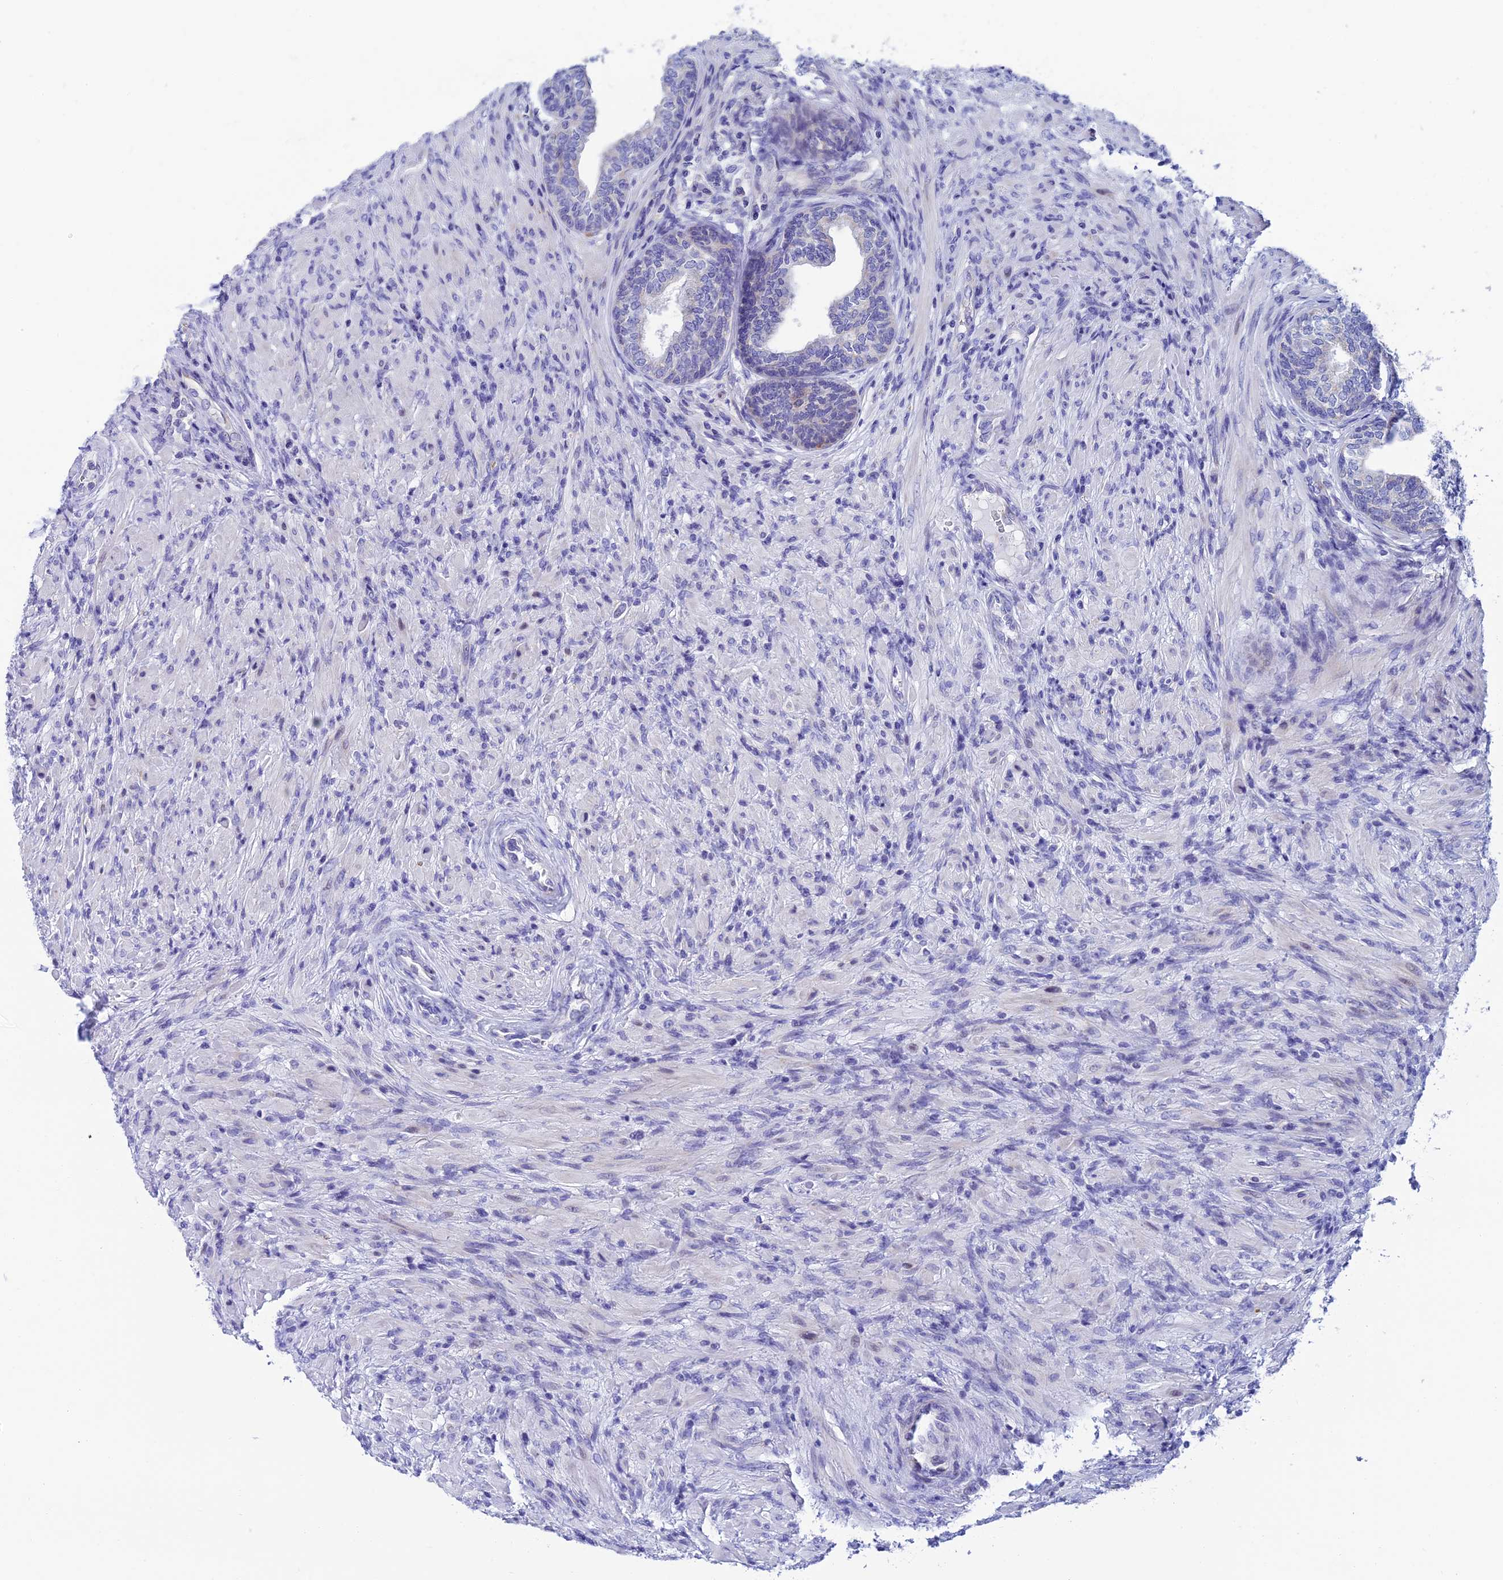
{"staining": {"intensity": "negative", "quantity": "none", "location": "none"}, "tissue": "prostate", "cell_type": "Glandular cells", "image_type": "normal", "snomed": [{"axis": "morphology", "description": "Normal tissue, NOS"}, {"axis": "topography", "description": "Prostate"}], "caption": "Immunohistochemistry of benign human prostate displays no staining in glandular cells. The staining was performed using DAB to visualize the protein expression in brown, while the nuclei were stained in blue with hematoxylin (Magnification: 20x).", "gene": "REEP4", "patient": {"sex": "male", "age": 76}}